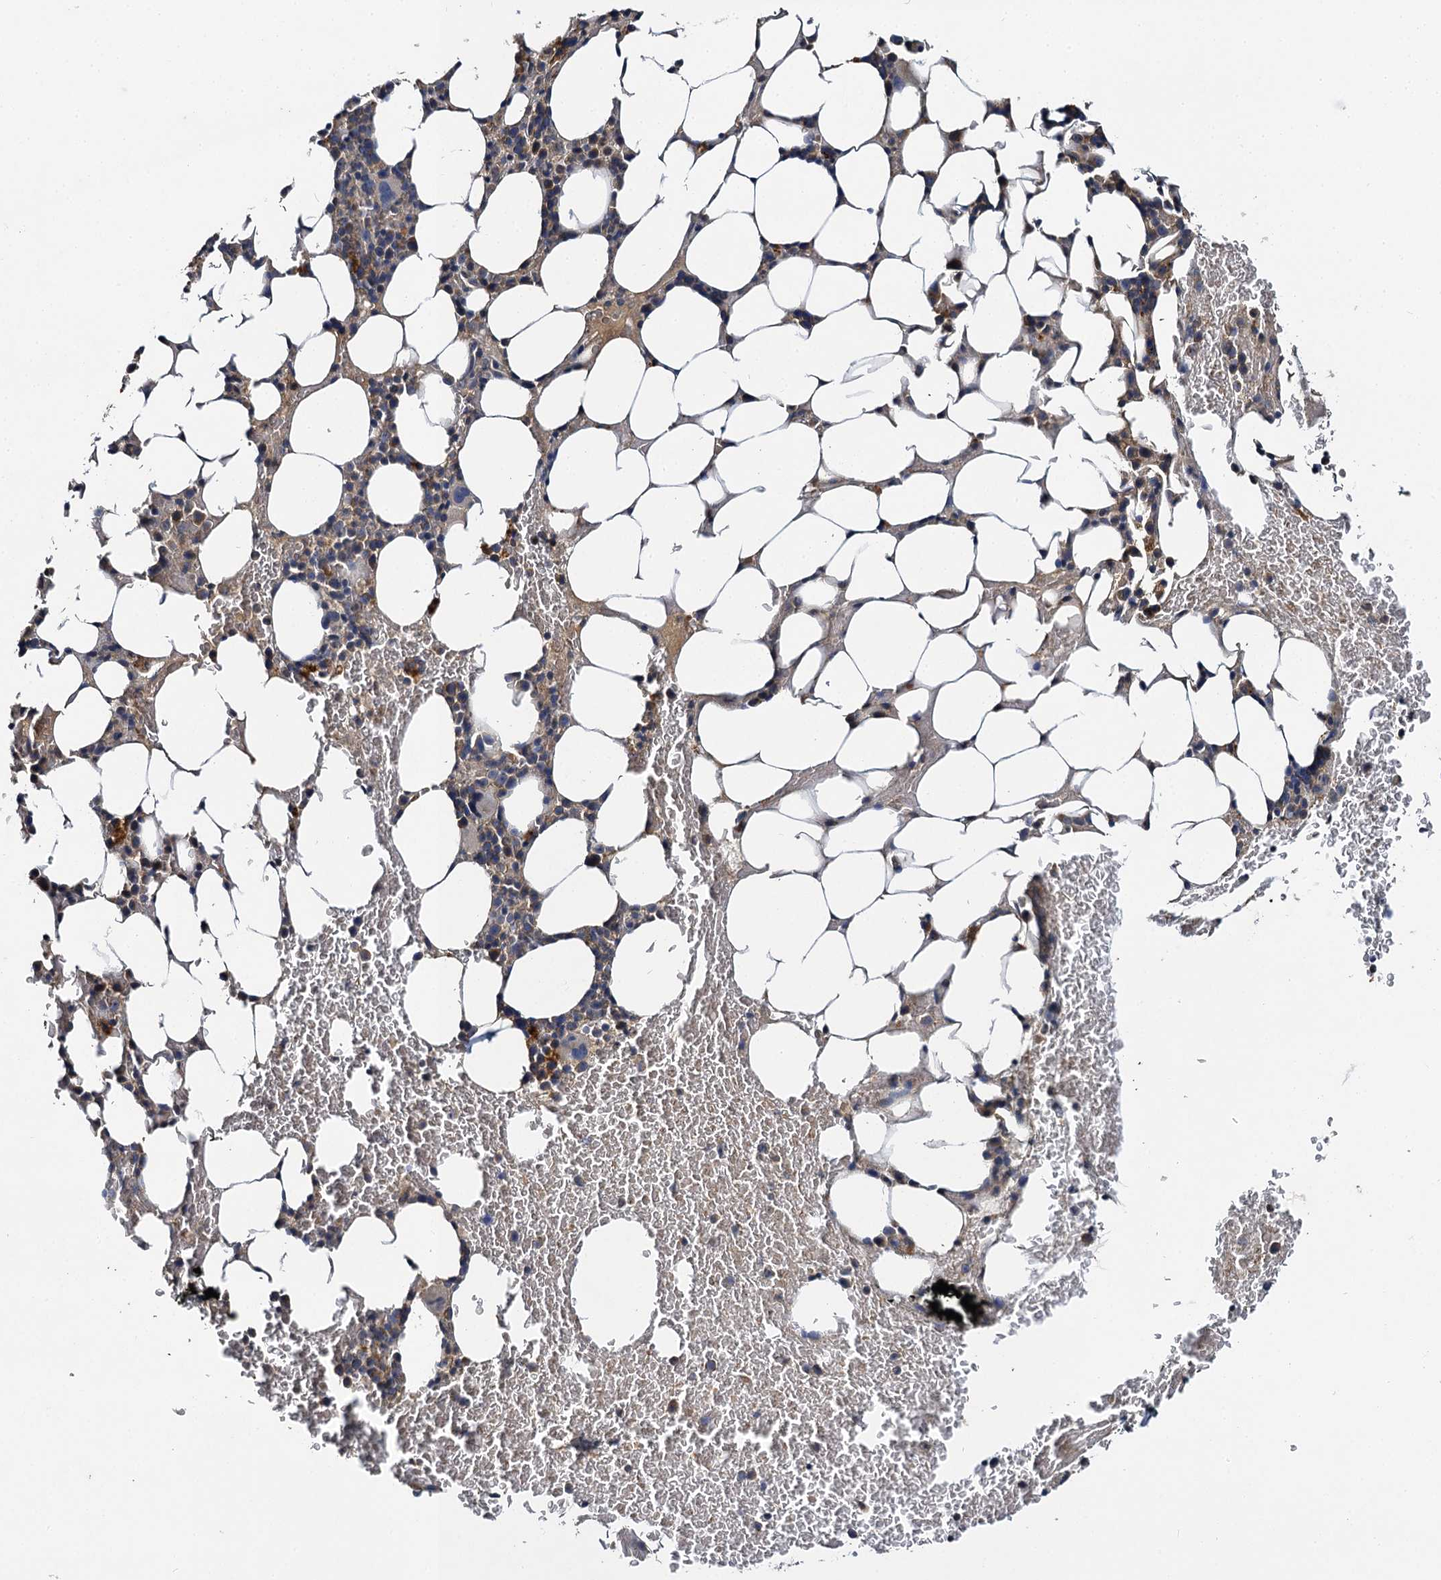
{"staining": {"intensity": "moderate", "quantity": "<25%", "location": "cytoplasmic/membranous"}, "tissue": "bone marrow", "cell_type": "Hematopoietic cells", "image_type": "normal", "snomed": [{"axis": "morphology", "description": "Normal tissue, NOS"}, {"axis": "topography", "description": "Bone marrow"}], "caption": "A brown stain highlights moderate cytoplasmic/membranous staining of a protein in hematopoietic cells of normal human bone marrow. The protein of interest is shown in brown color, while the nuclei are stained blue.", "gene": "SLC11A2", "patient": {"sex": "male", "age": 78}}